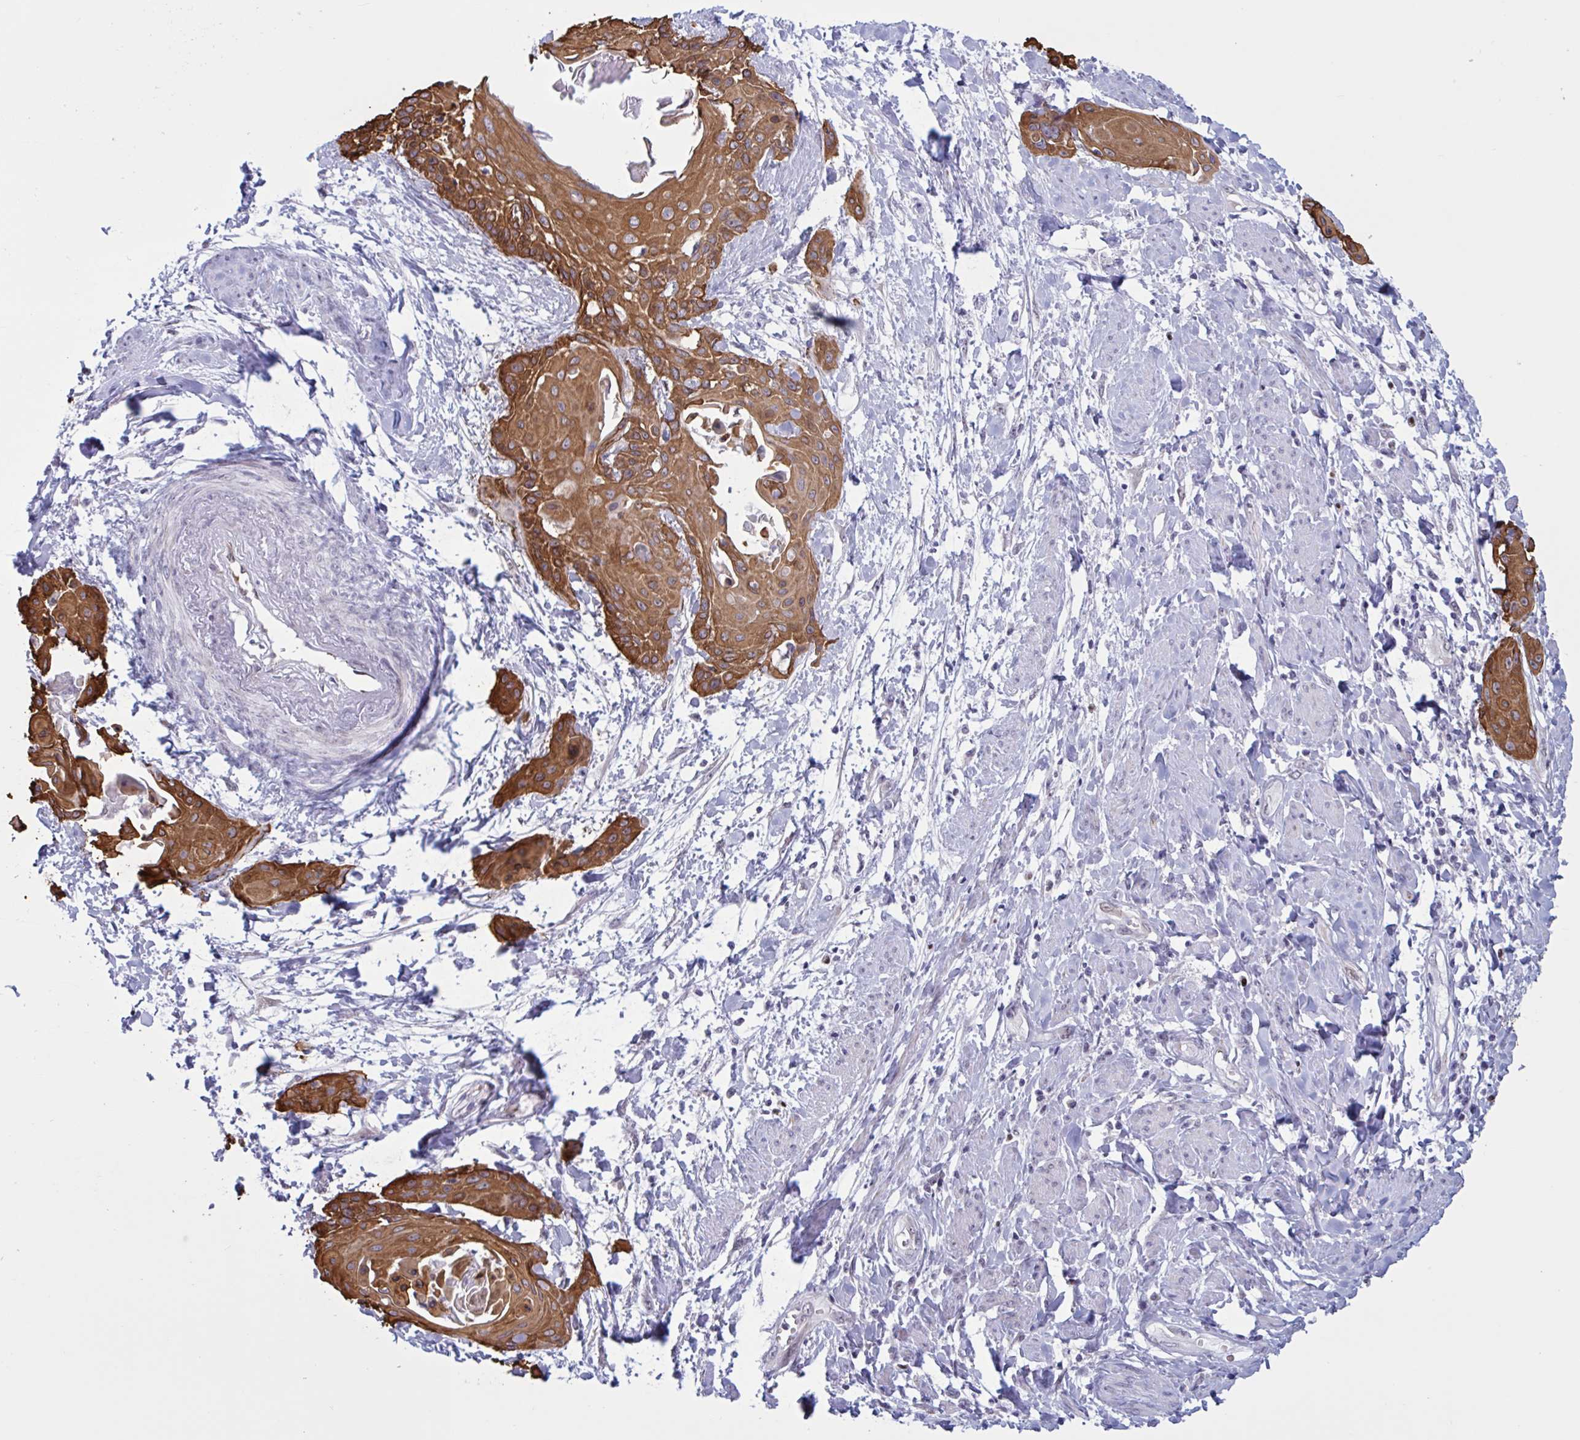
{"staining": {"intensity": "strong", "quantity": ">75%", "location": "cytoplasmic/membranous"}, "tissue": "cervical cancer", "cell_type": "Tumor cells", "image_type": "cancer", "snomed": [{"axis": "morphology", "description": "Squamous cell carcinoma, NOS"}, {"axis": "topography", "description": "Cervix"}], "caption": "An image of cervical squamous cell carcinoma stained for a protein exhibits strong cytoplasmic/membranous brown staining in tumor cells.", "gene": "PRMT6", "patient": {"sex": "female", "age": 57}}